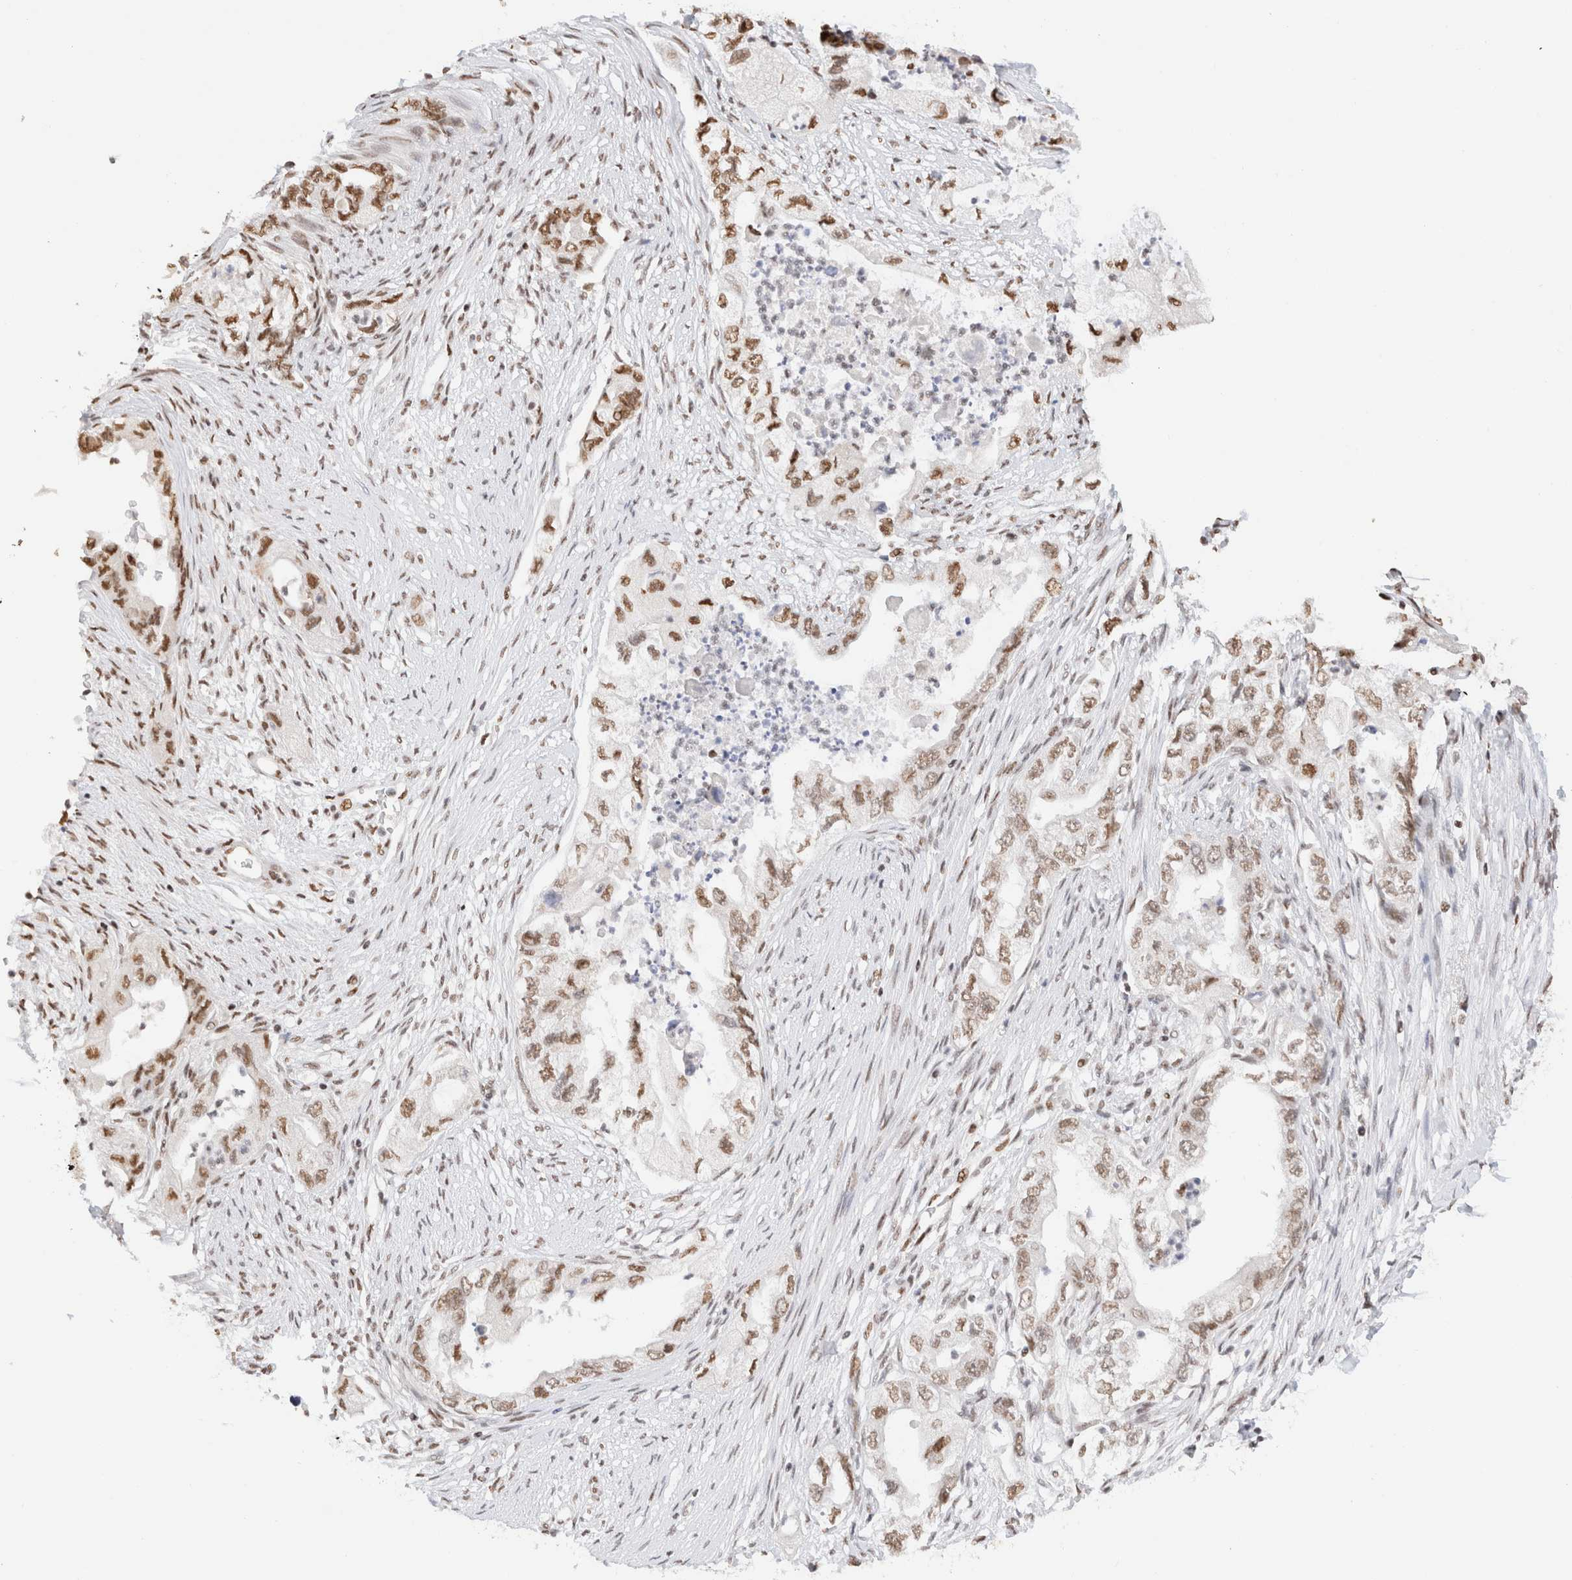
{"staining": {"intensity": "moderate", "quantity": ">75%", "location": "nuclear"}, "tissue": "pancreatic cancer", "cell_type": "Tumor cells", "image_type": "cancer", "snomed": [{"axis": "morphology", "description": "Adenocarcinoma, NOS"}, {"axis": "topography", "description": "Pancreas"}], "caption": "Pancreatic cancer was stained to show a protein in brown. There is medium levels of moderate nuclear positivity in about >75% of tumor cells. The staining was performed using DAB (3,3'-diaminobenzidine) to visualize the protein expression in brown, while the nuclei were stained in blue with hematoxylin (Magnification: 20x).", "gene": "SUPT3H", "patient": {"sex": "female", "age": 73}}